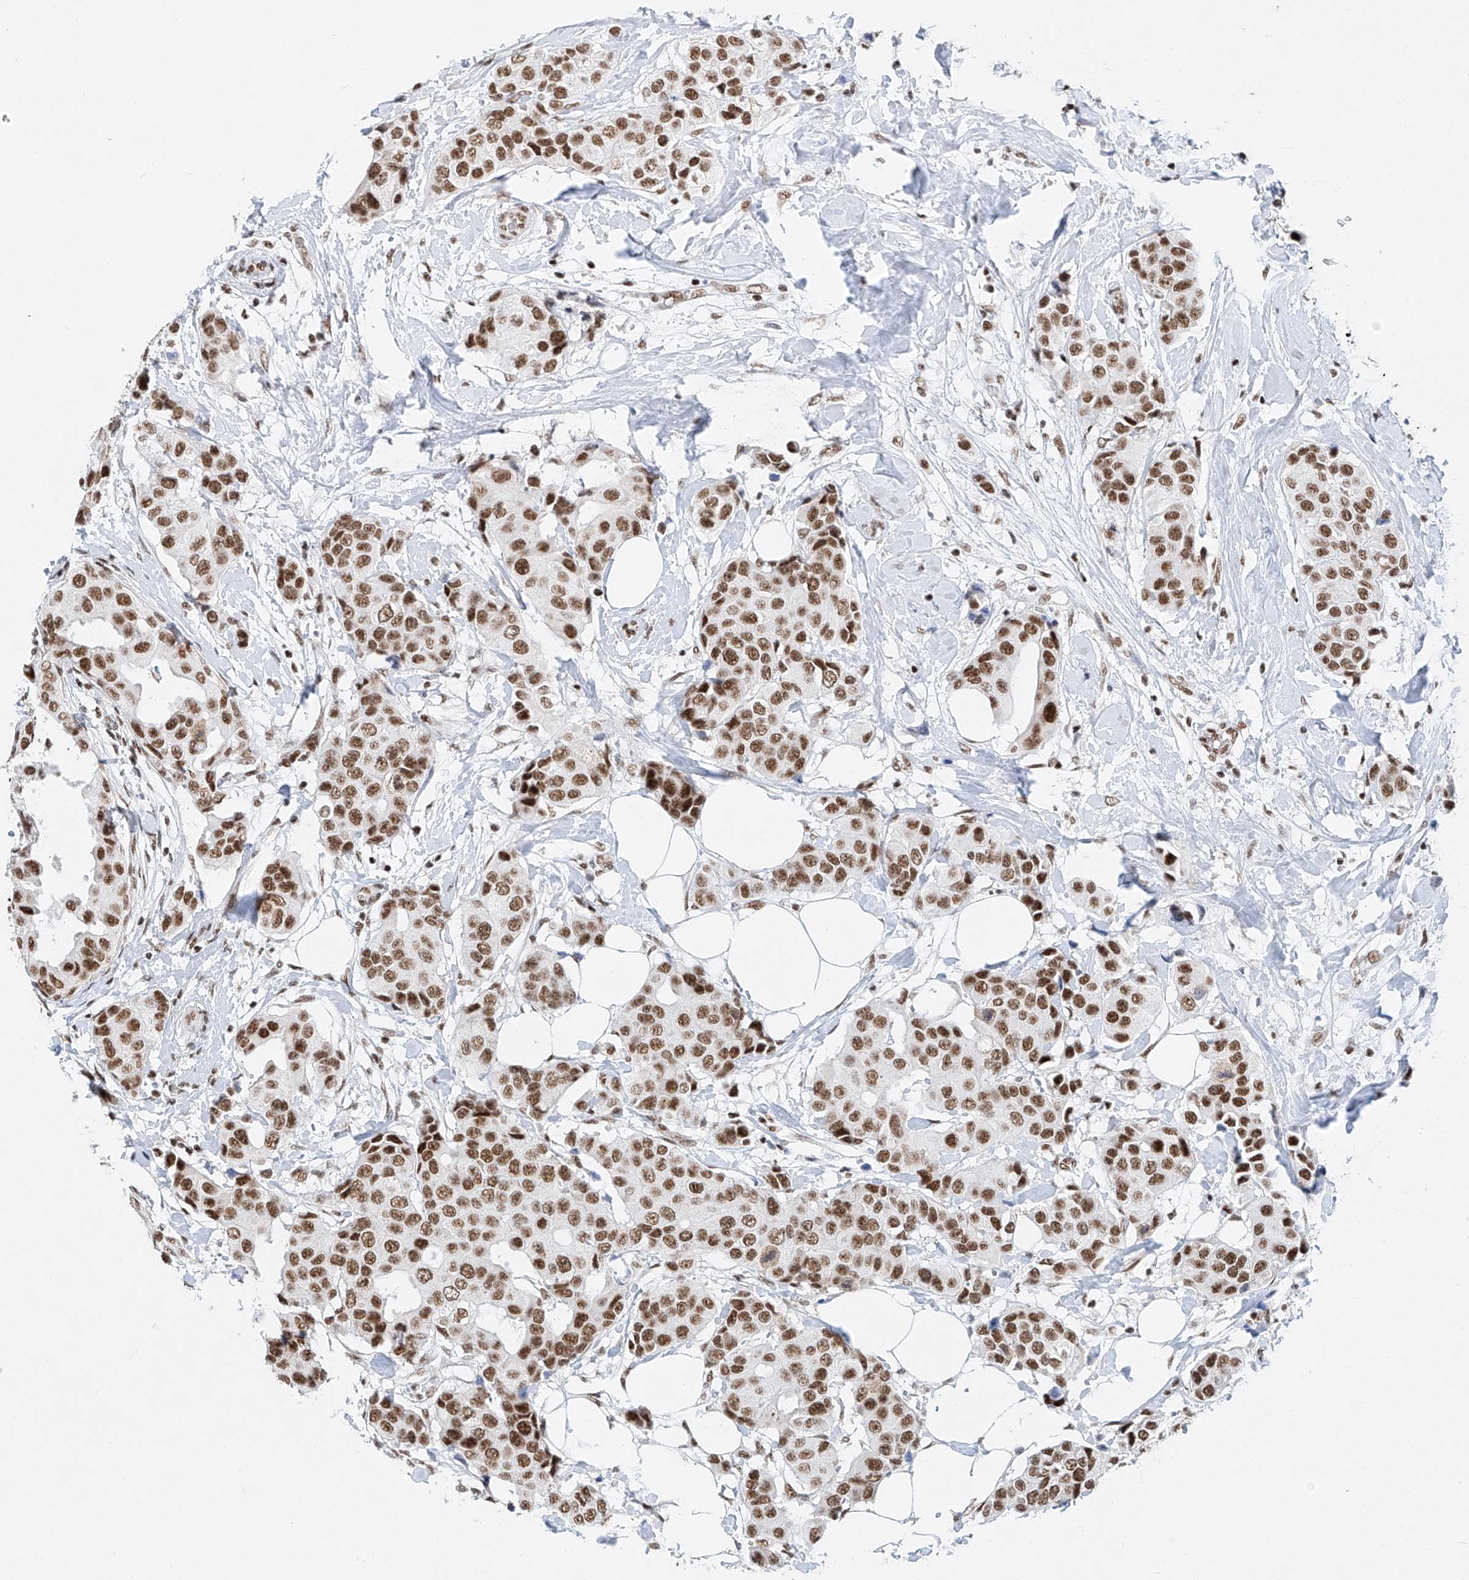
{"staining": {"intensity": "moderate", "quantity": ">75%", "location": "nuclear"}, "tissue": "breast cancer", "cell_type": "Tumor cells", "image_type": "cancer", "snomed": [{"axis": "morphology", "description": "Normal tissue, NOS"}, {"axis": "morphology", "description": "Duct carcinoma"}, {"axis": "topography", "description": "Breast"}], "caption": "This is an image of IHC staining of breast cancer (intraductal carcinoma), which shows moderate staining in the nuclear of tumor cells.", "gene": "TAF4", "patient": {"sex": "female", "age": 39}}